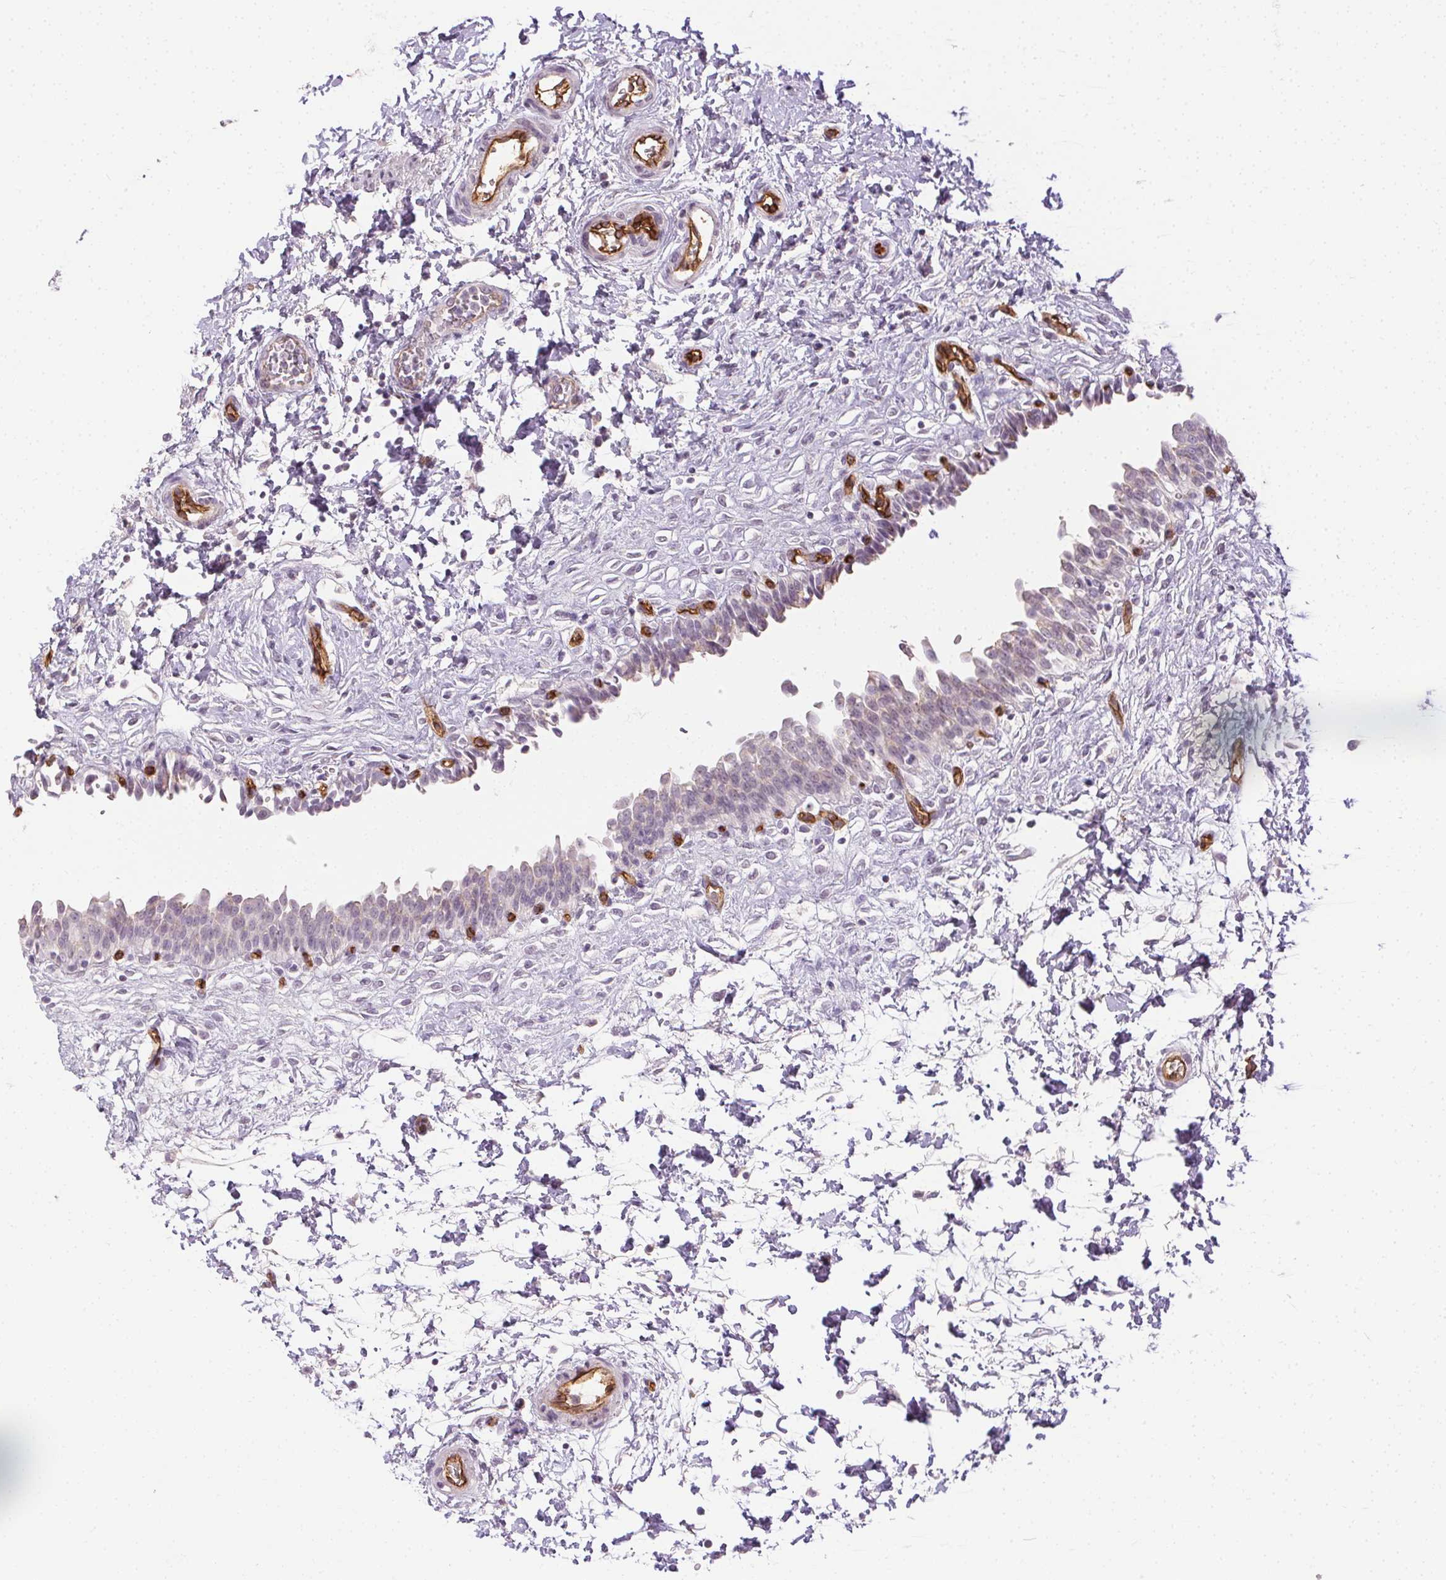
{"staining": {"intensity": "negative", "quantity": "none", "location": "none"}, "tissue": "urinary bladder", "cell_type": "Urothelial cells", "image_type": "normal", "snomed": [{"axis": "morphology", "description": "Normal tissue, NOS"}, {"axis": "topography", "description": "Urinary bladder"}], "caption": "An immunohistochemistry micrograph of benign urinary bladder is shown. There is no staining in urothelial cells of urinary bladder. Brightfield microscopy of immunohistochemistry (IHC) stained with DAB (3,3'-diaminobenzidine) (brown) and hematoxylin (blue), captured at high magnification.", "gene": "PODXL", "patient": {"sex": "male", "age": 37}}